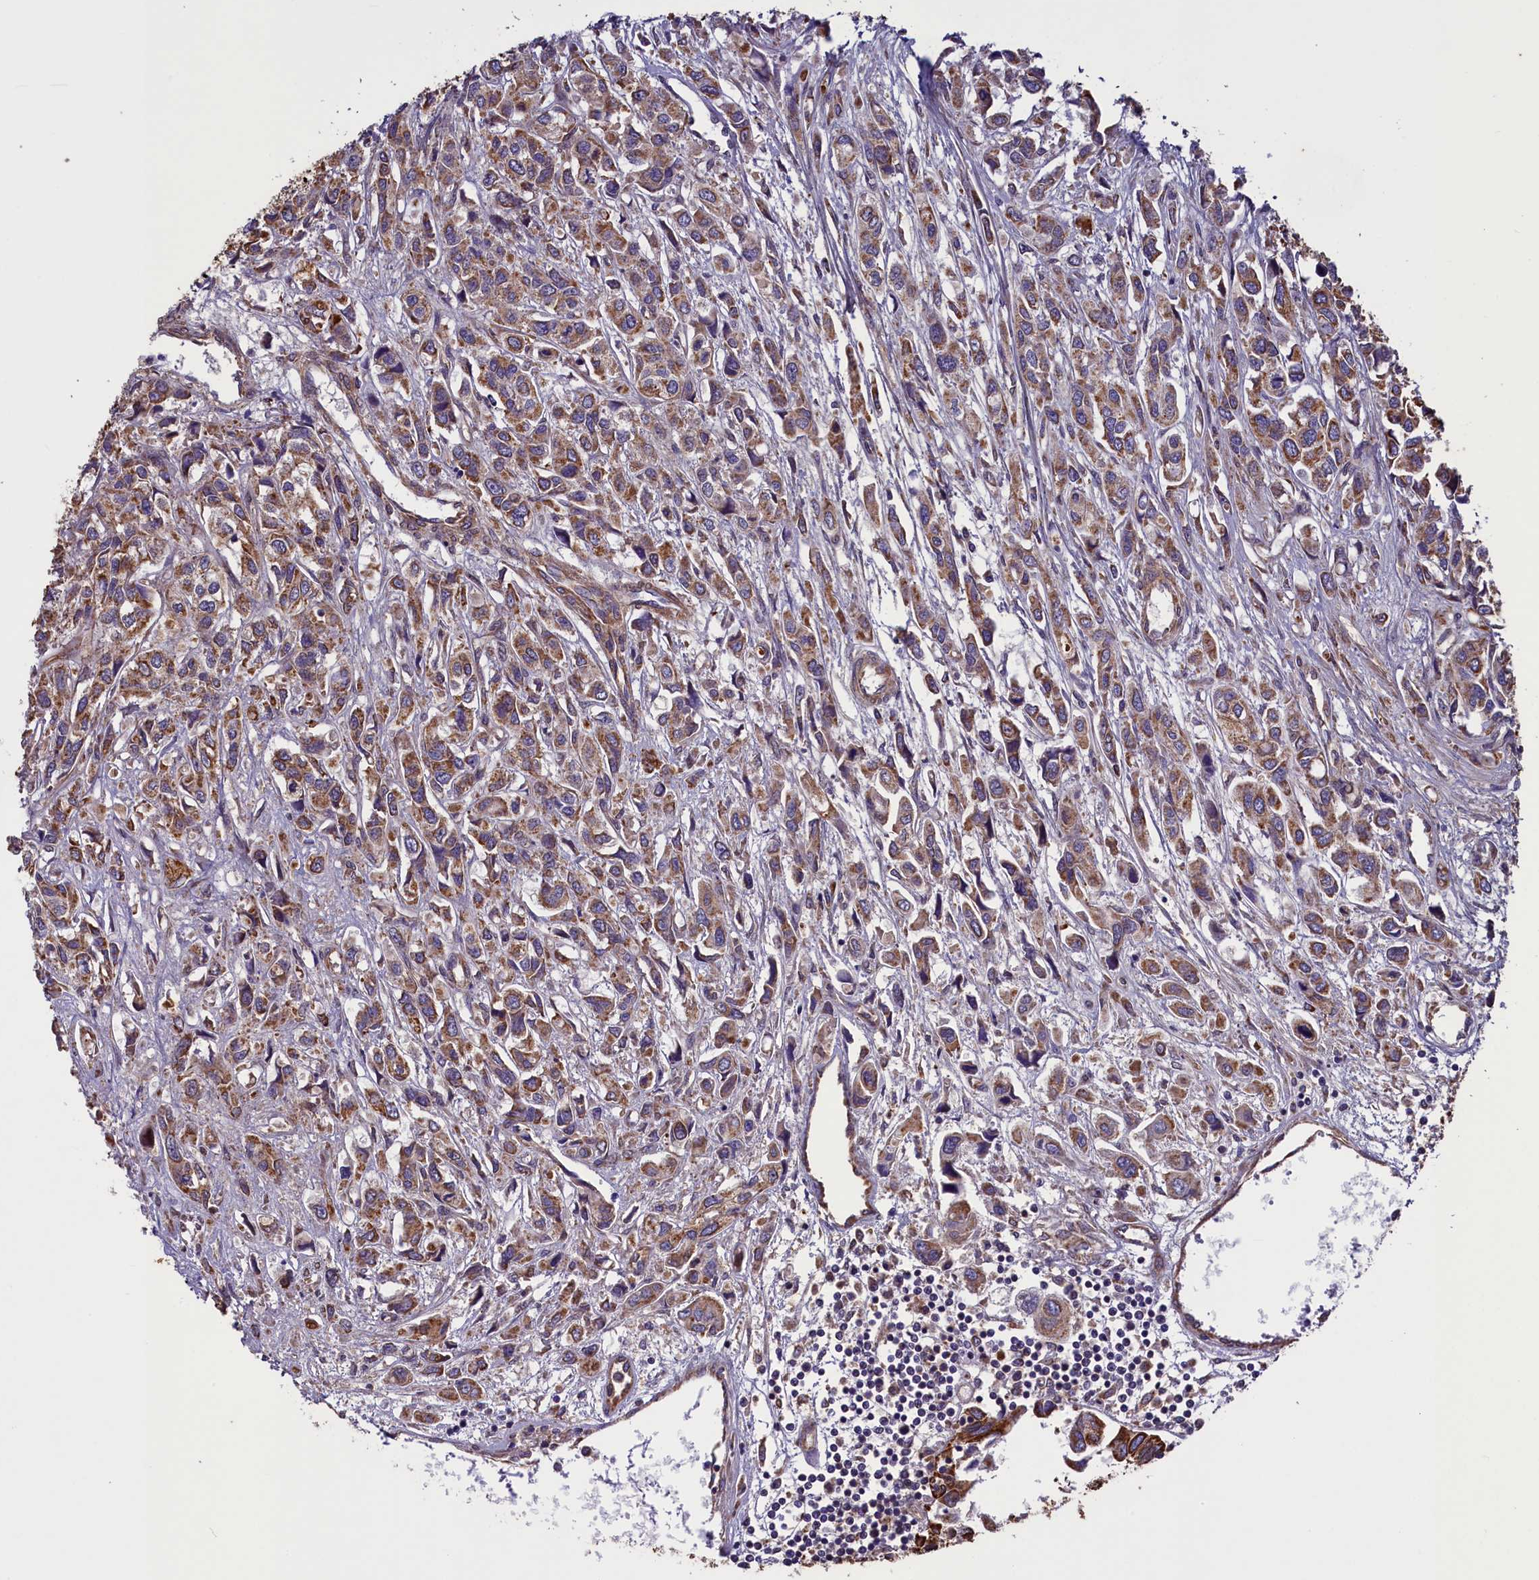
{"staining": {"intensity": "moderate", "quantity": ">75%", "location": "cytoplasmic/membranous"}, "tissue": "urothelial cancer", "cell_type": "Tumor cells", "image_type": "cancer", "snomed": [{"axis": "morphology", "description": "Urothelial carcinoma, High grade"}, {"axis": "topography", "description": "Urinary bladder"}], "caption": "Tumor cells reveal medium levels of moderate cytoplasmic/membranous expression in approximately >75% of cells in urothelial cancer. The staining is performed using DAB brown chromogen to label protein expression. The nuclei are counter-stained blue using hematoxylin.", "gene": "ACAD8", "patient": {"sex": "male", "age": 67}}